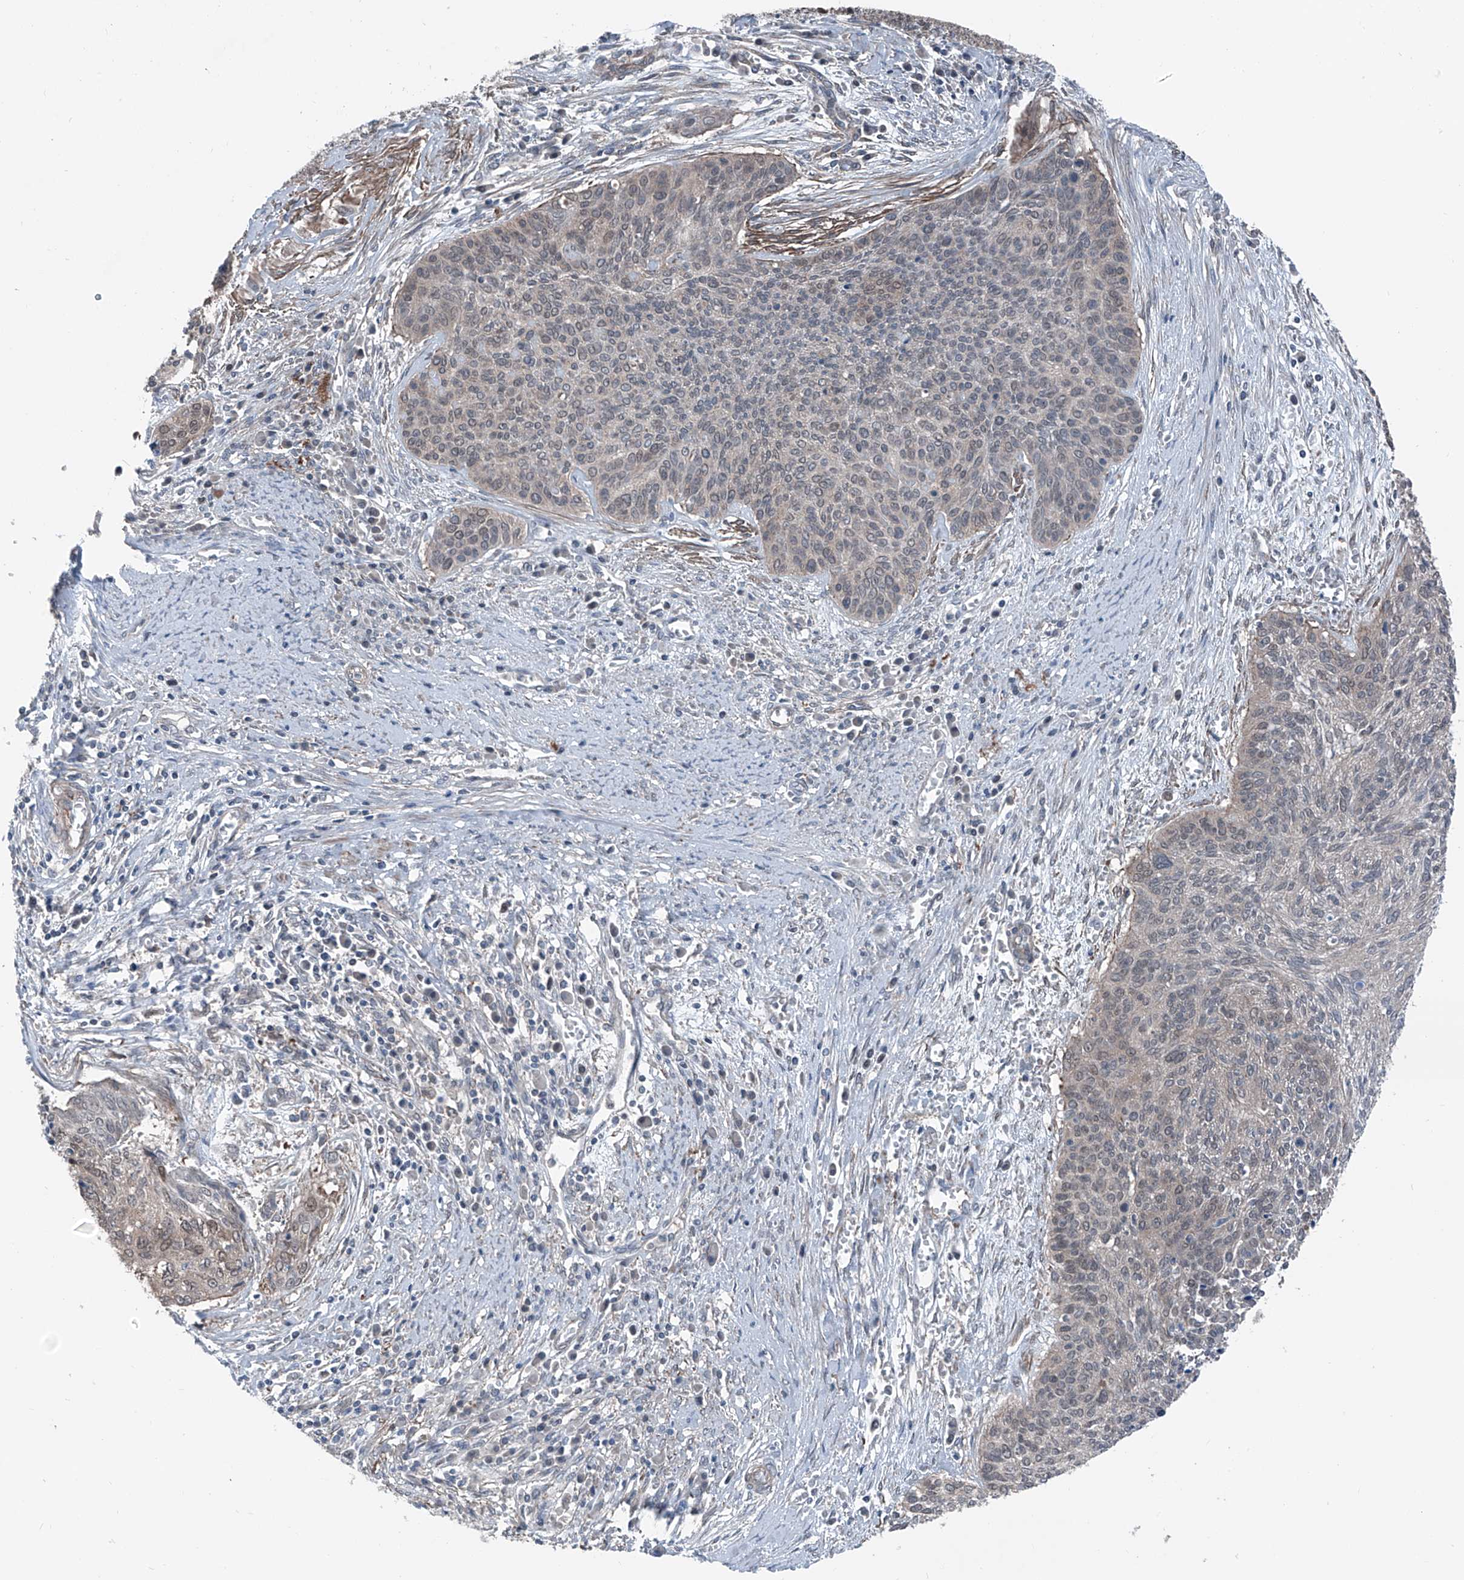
{"staining": {"intensity": "weak", "quantity": "<25%", "location": "cytoplasmic/membranous"}, "tissue": "cervical cancer", "cell_type": "Tumor cells", "image_type": "cancer", "snomed": [{"axis": "morphology", "description": "Squamous cell carcinoma, NOS"}, {"axis": "topography", "description": "Cervix"}], "caption": "A high-resolution histopathology image shows immunohistochemistry (IHC) staining of cervical squamous cell carcinoma, which exhibits no significant staining in tumor cells.", "gene": "HSPB11", "patient": {"sex": "female", "age": 55}}